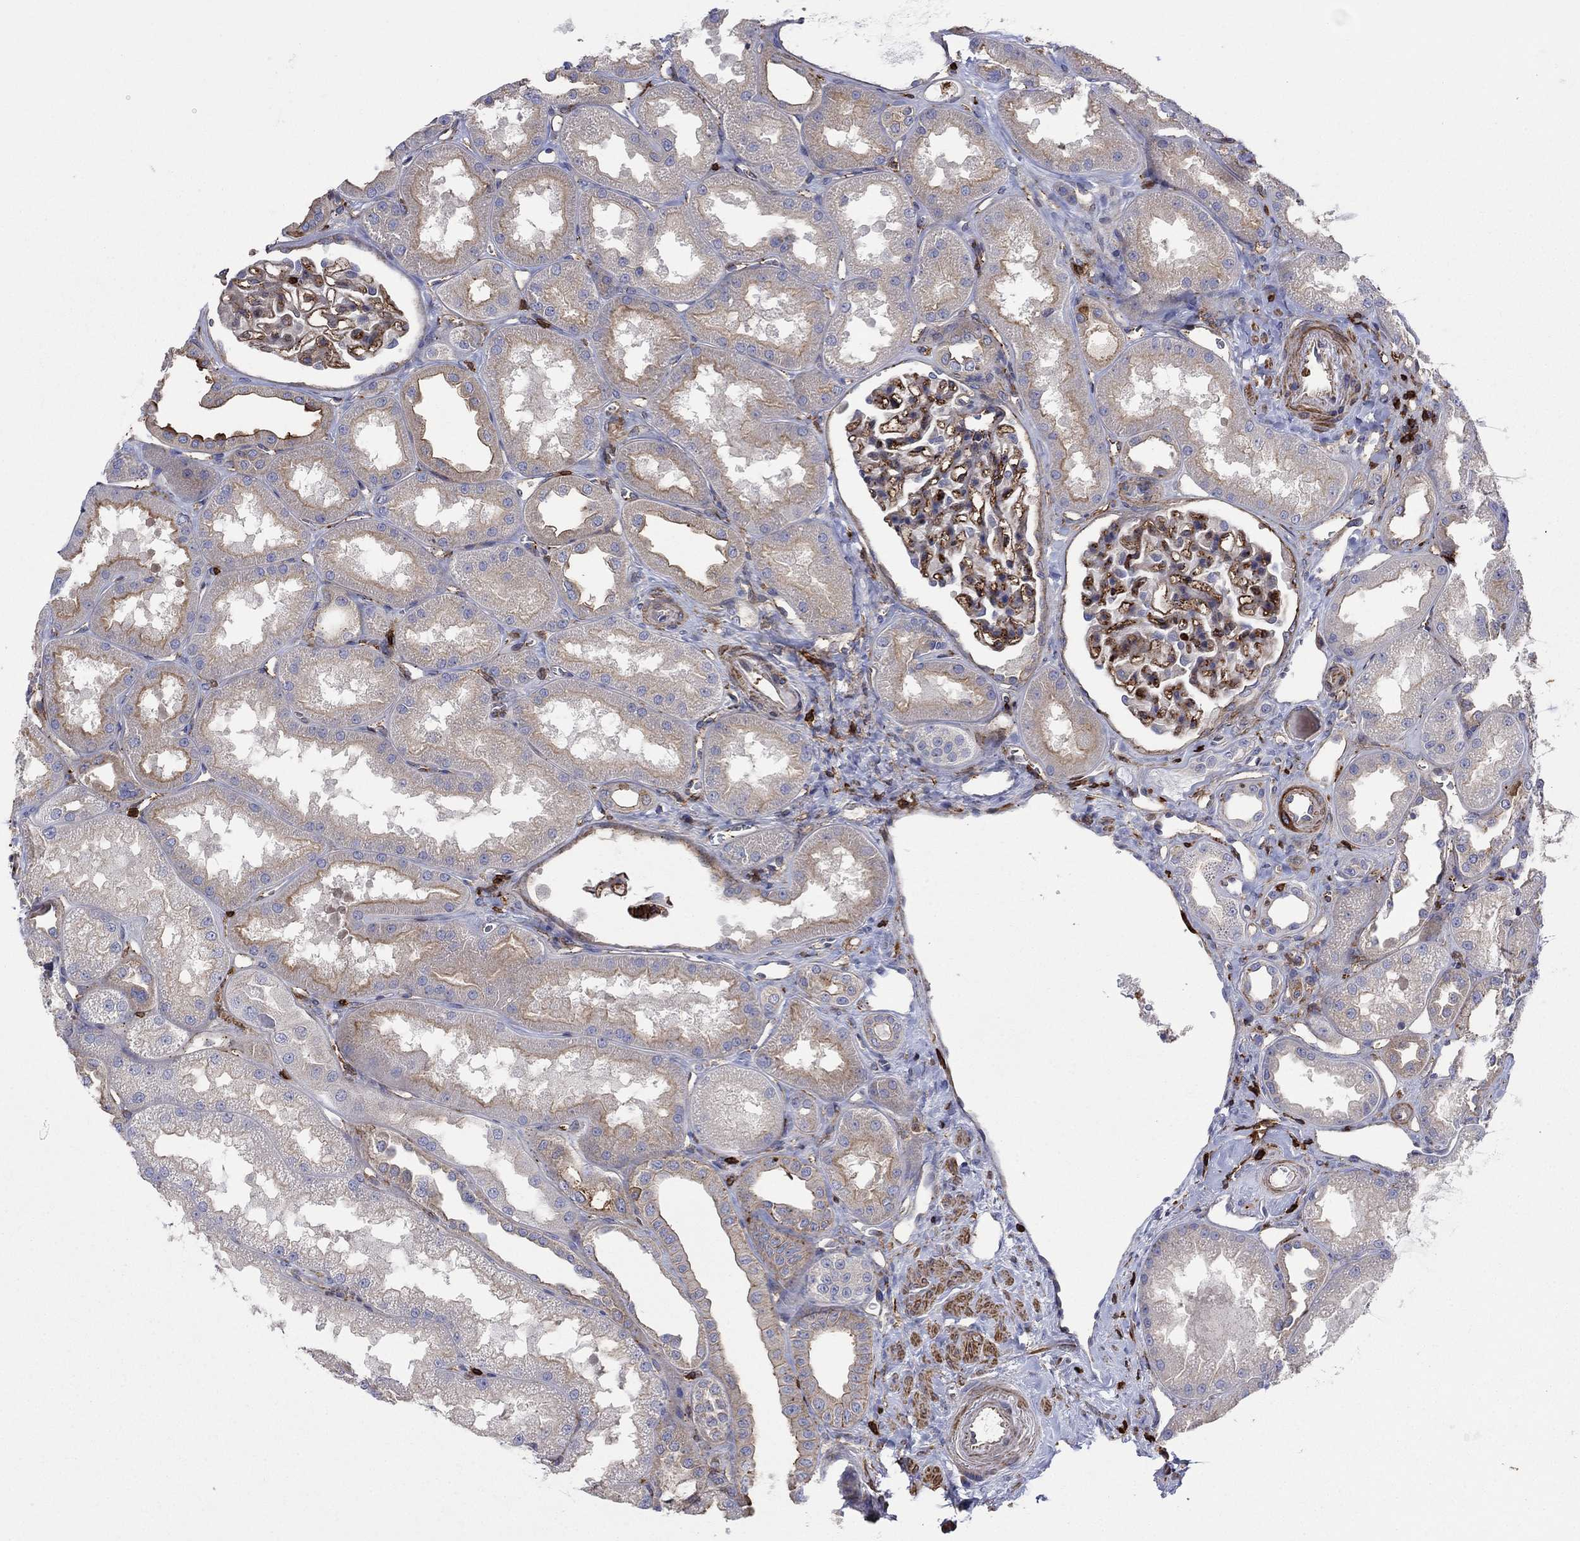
{"staining": {"intensity": "strong", "quantity": "25%-75%", "location": "cytoplasmic/membranous"}, "tissue": "kidney", "cell_type": "Cells in glomeruli", "image_type": "normal", "snomed": [{"axis": "morphology", "description": "Normal tissue, NOS"}, {"axis": "topography", "description": "Kidney"}], "caption": "Cells in glomeruli display strong cytoplasmic/membranous expression in approximately 25%-75% of cells in benign kidney.", "gene": "PAG1", "patient": {"sex": "male", "age": 61}}